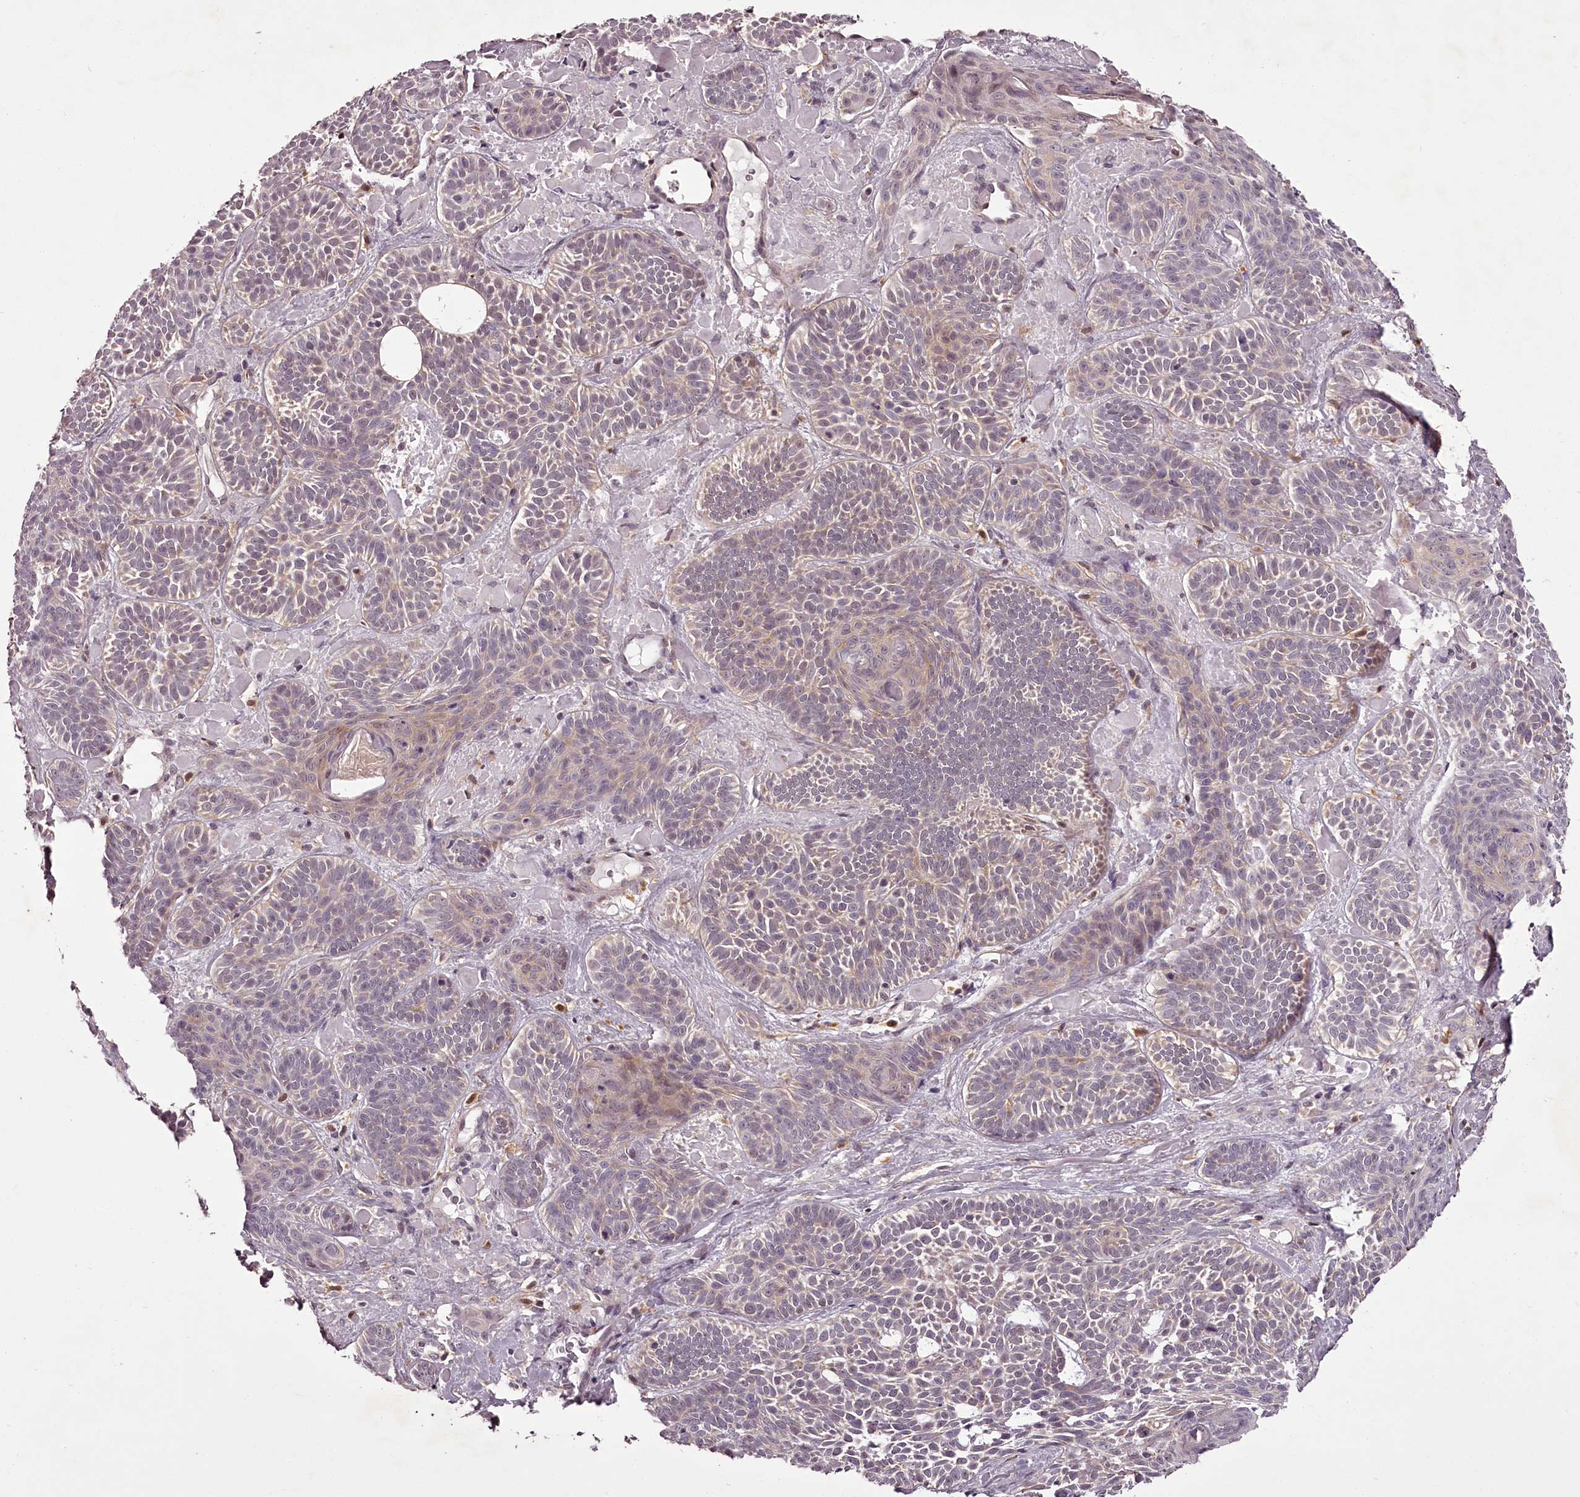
{"staining": {"intensity": "weak", "quantity": "<25%", "location": "cytoplasmic/membranous"}, "tissue": "skin cancer", "cell_type": "Tumor cells", "image_type": "cancer", "snomed": [{"axis": "morphology", "description": "Basal cell carcinoma"}, {"axis": "topography", "description": "Skin"}], "caption": "Immunohistochemistry micrograph of skin basal cell carcinoma stained for a protein (brown), which reveals no expression in tumor cells.", "gene": "CCDC92", "patient": {"sex": "male", "age": 85}}